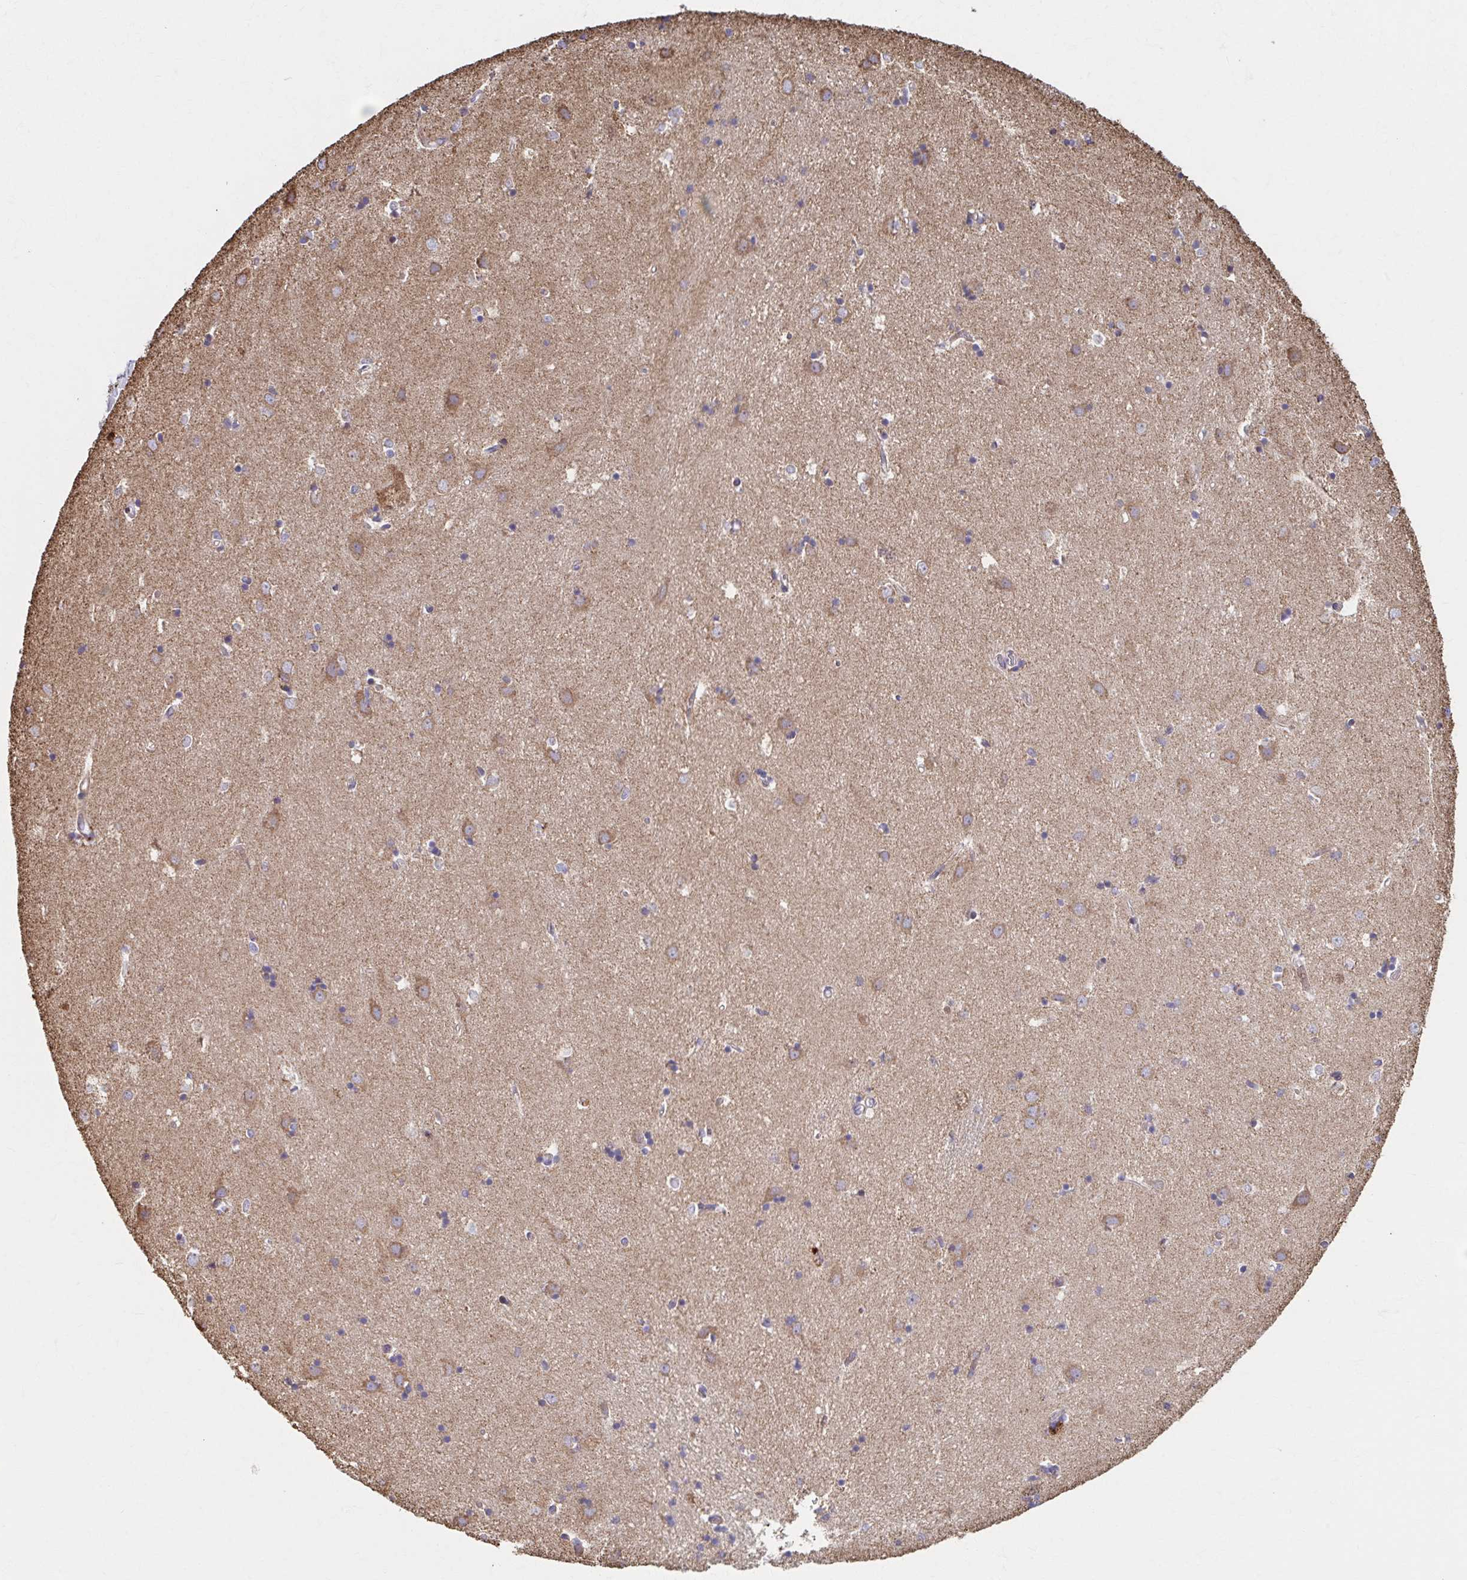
{"staining": {"intensity": "weak", "quantity": "<25%", "location": "cytoplasmic/membranous"}, "tissue": "caudate", "cell_type": "Glial cells", "image_type": "normal", "snomed": [{"axis": "morphology", "description": "Normal tissue, NOS"}, {"axis": "topography", "description": "Lateral ventricle wall"}], "caption": "This micrograph is of unremarkable caudate stained with IHC to label a protein in brown with the nuclei are counter-stained blue. There is no expression in glial cells.", "gene": "SAT1", "patient": {"sex": "male", "age": 54}}